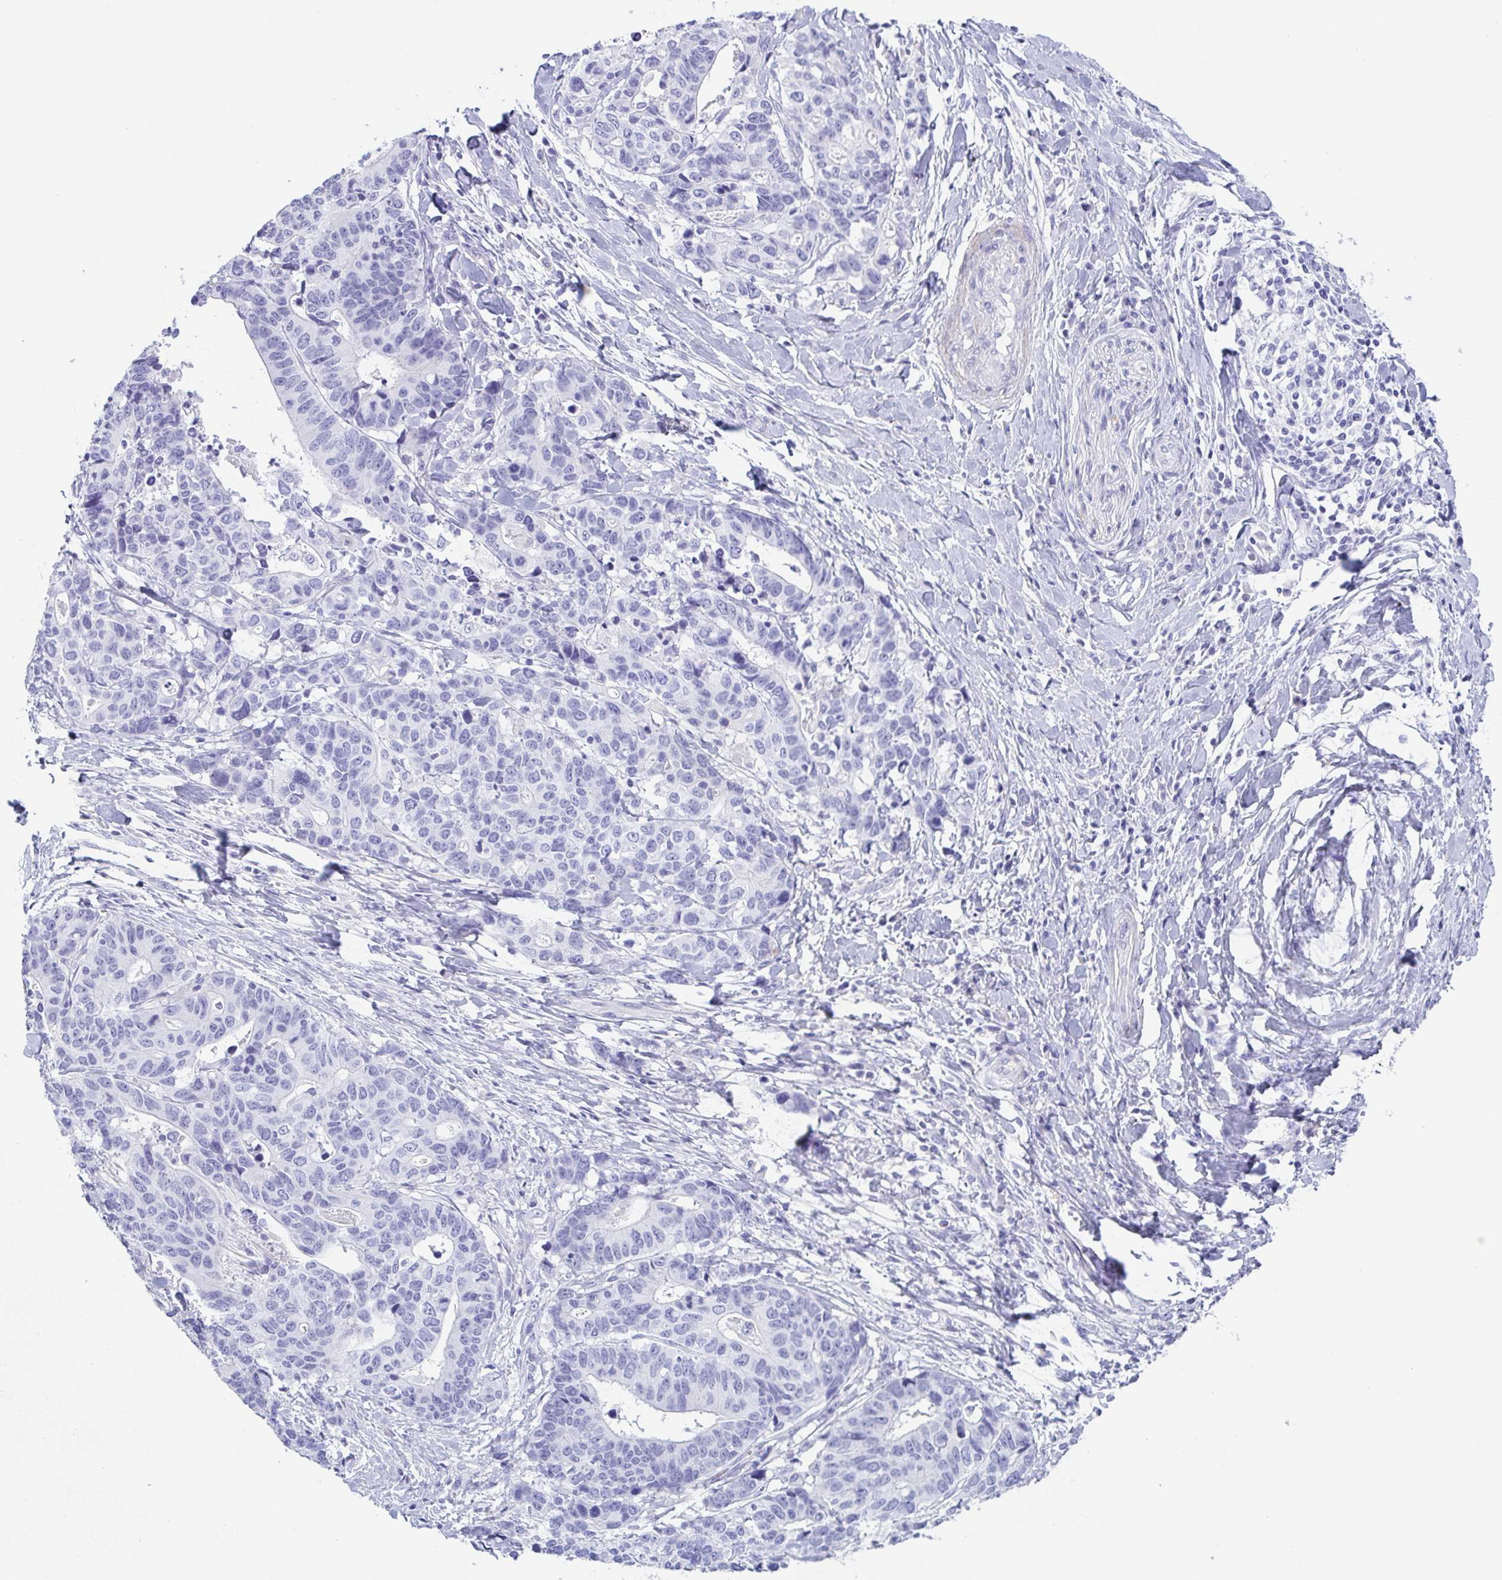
{"staining": {"intensity": "negative", "quantity": "none", "location": "none"}, "tissue": "stomach cancer", "cell_type": "Tumor cells", "image_type": "cancer", "snomed": [{"axis": "morphology", "description": "Adenocarcinoma, NOS"}, {"axis": "topography", "description": "Stomach, upper"}], "caption": "Adenocarcinoma (stomach) was stained to show a protein in brown. There is no significant staining in tumor cells.", "gene": "TAGLN3", "patient": {"sex": "female", "age": 67}}